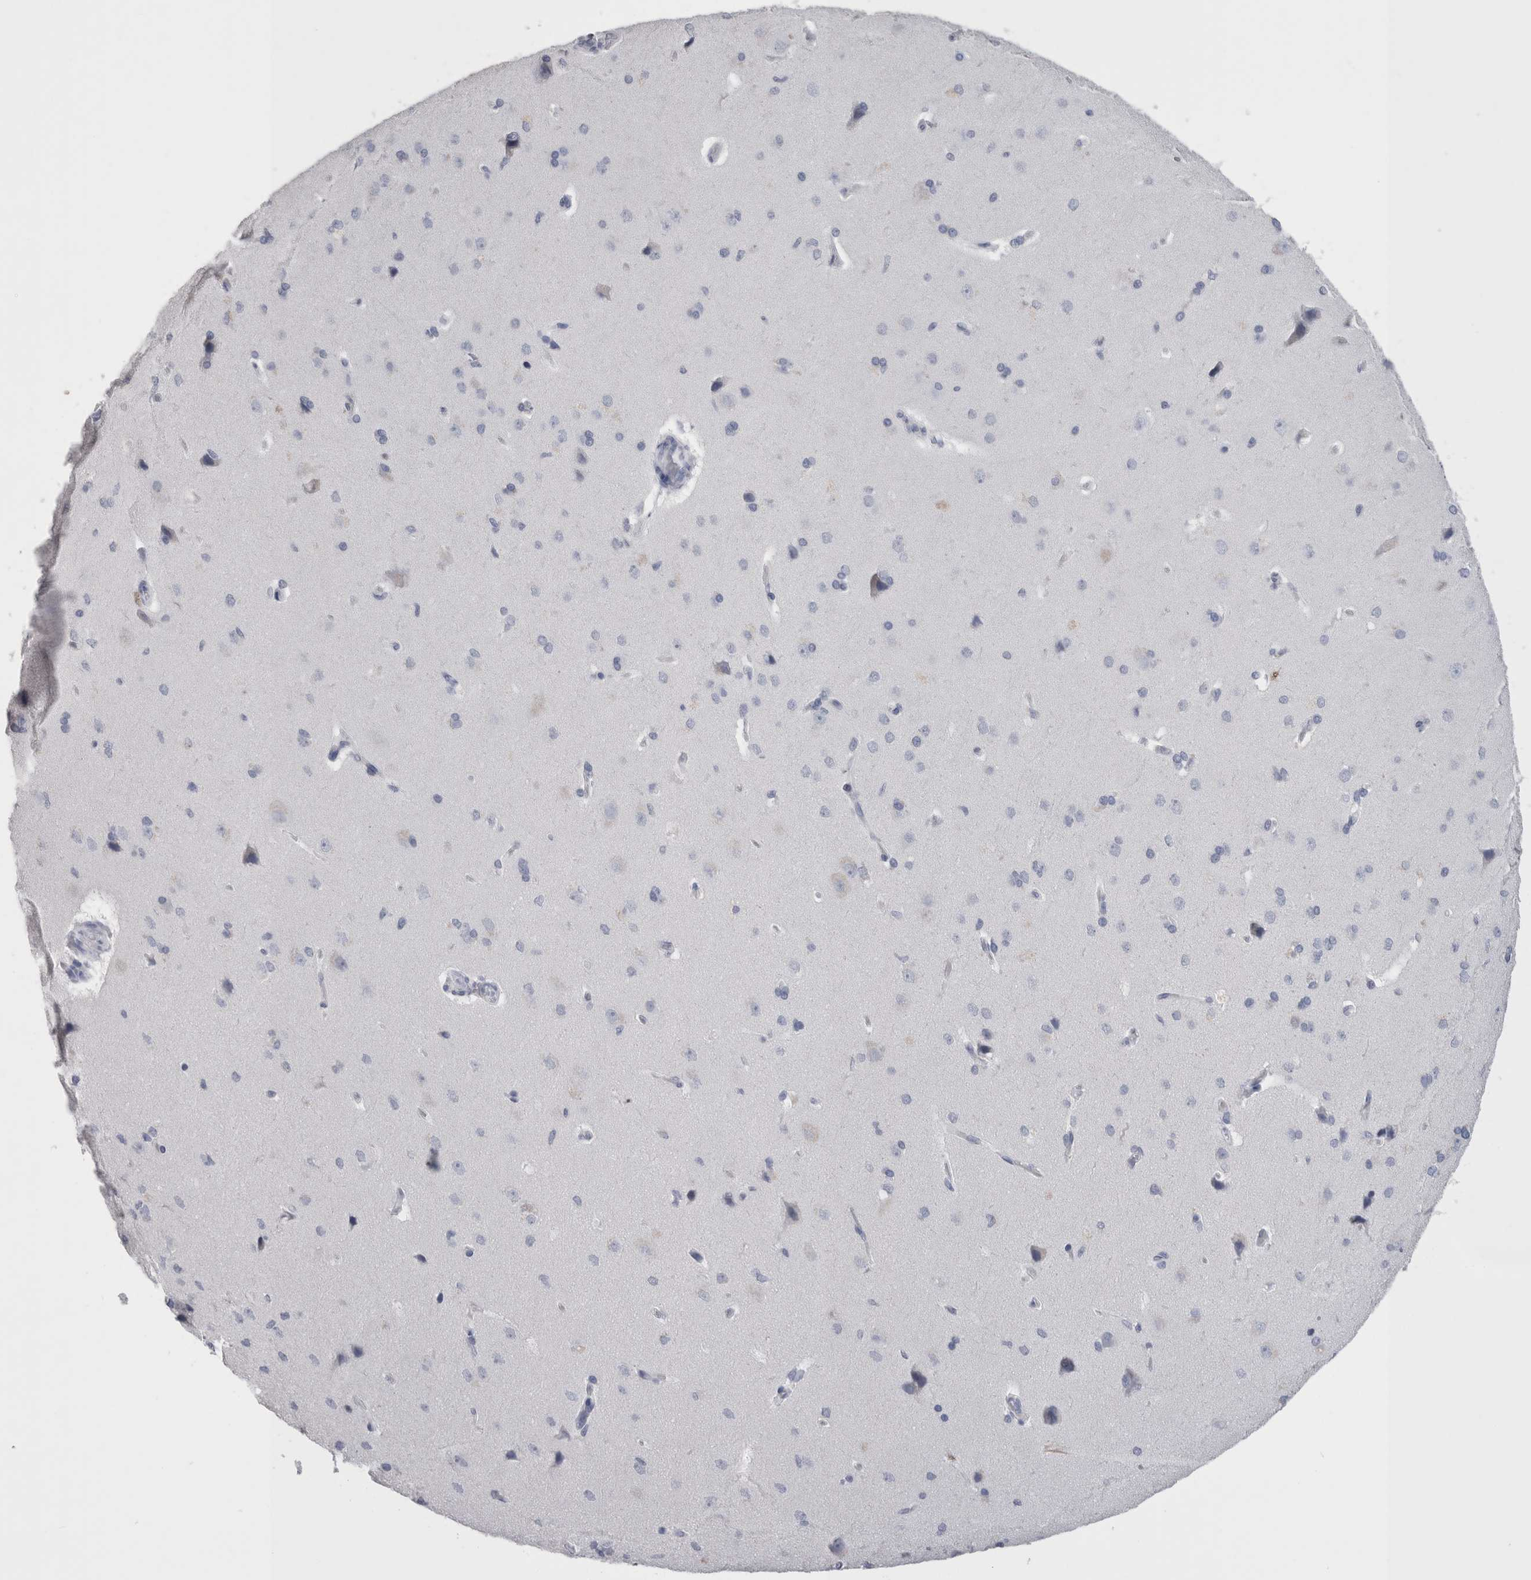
{"staining": {"intensity": "negative", "quantity": "none", "location": "none"}, "tissue": "cerebral cortex", "cell_type": "Endothelial cells", "image_type": "normal", "snomed": [{"axis": "morphology", "description": "Normal tissue, NOS"}, {"axis": "topography", "description": "Cerebral cortex"}], "caption": "This is an immunohistochemistry image of unremarkable cerebral cortex. There is no staining in endothelial cells.", "gene": "CA8", "patient": {"sex": "male", "age": 62}}